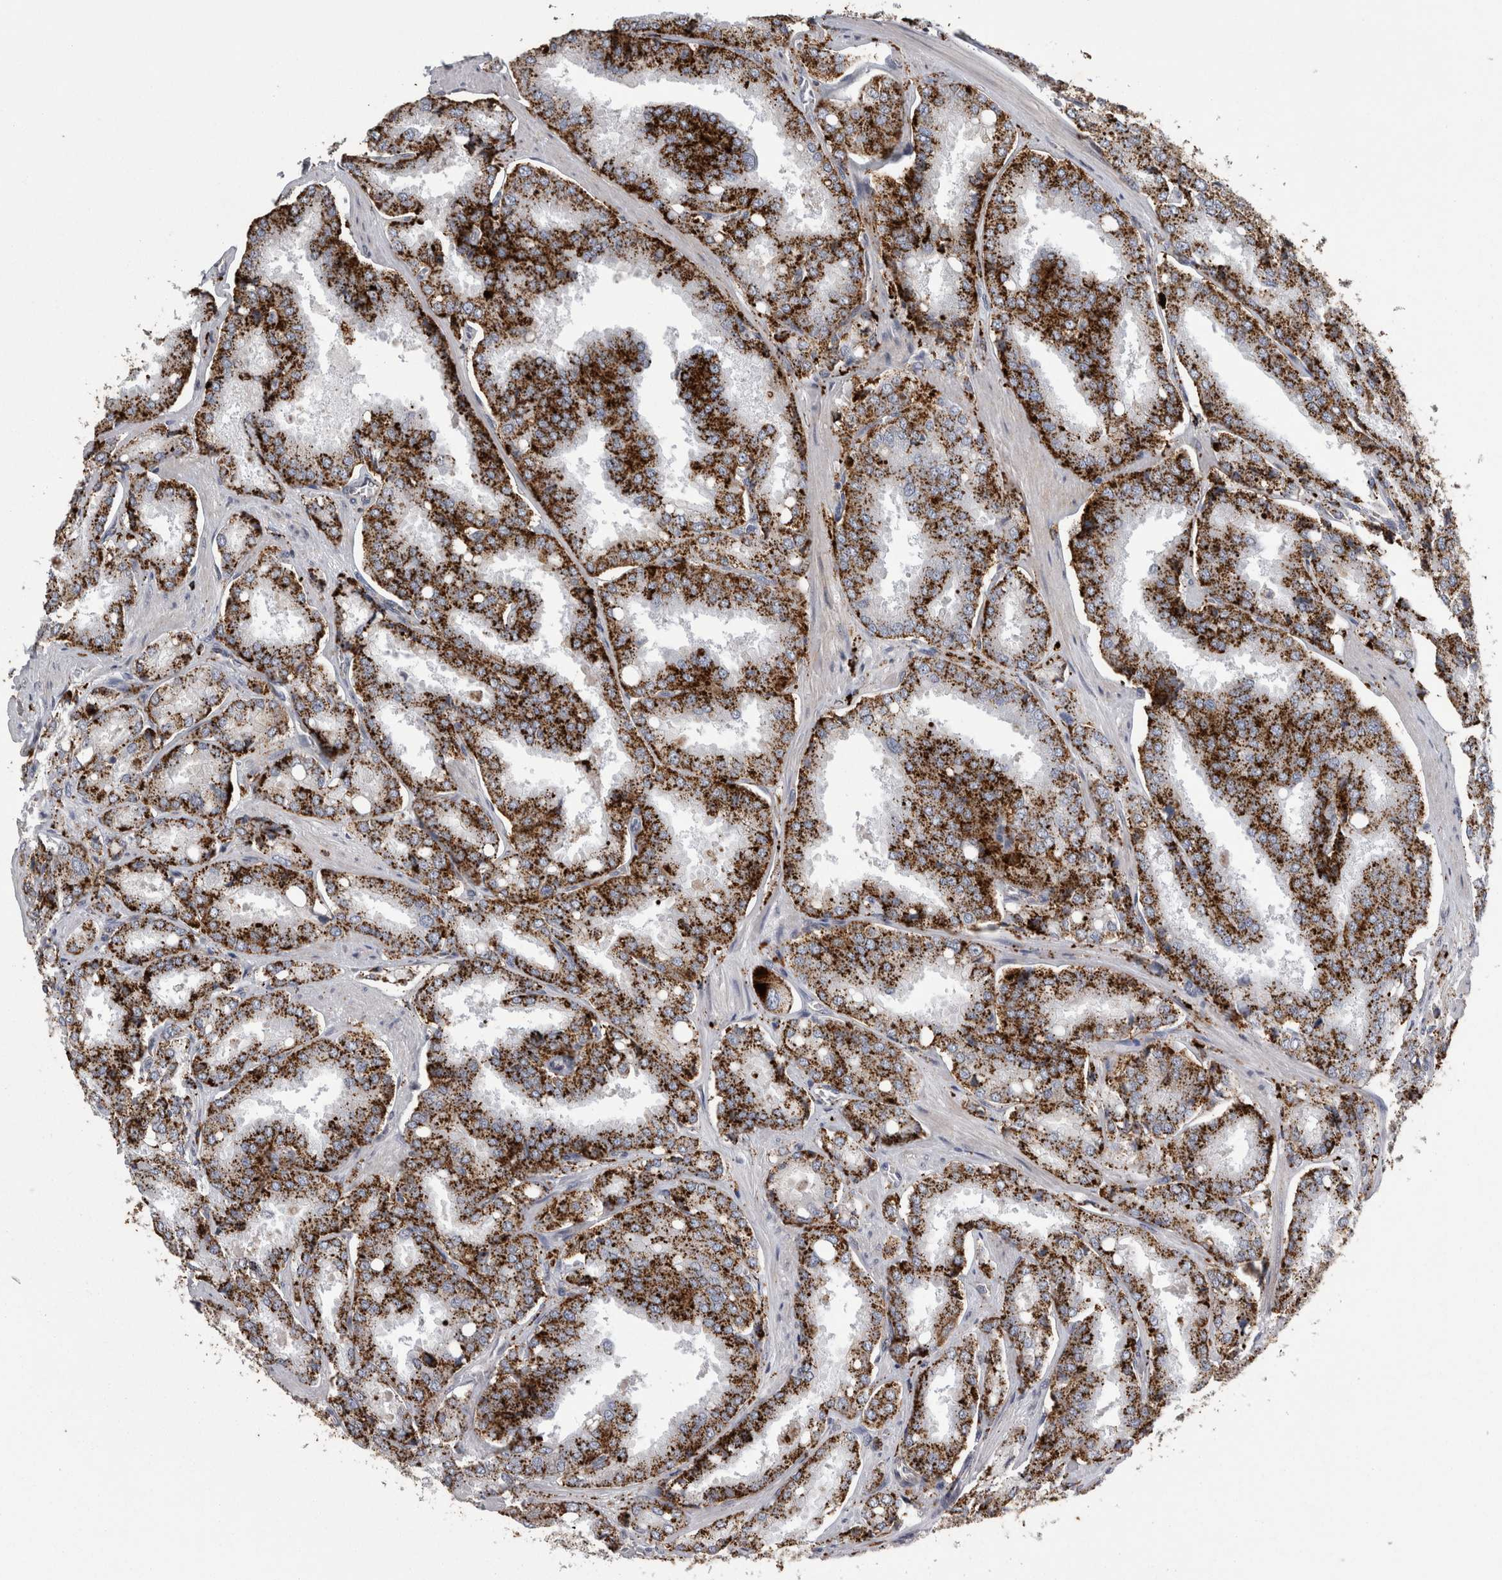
{"staining": {"intensity": "strong", "quantity": ">75%", "location": "cytoplasmic/membranous"}, "tissue": "prostate cancer", "cell_type": "Tumor cells", "image_type": "cancer", "snomed": [{"axis": "morphology", "description": "Adenocarcinoma, High grade"}, {"axis": "topography", "description": "Prostate"}], "caption": "High-power microscopy captured an immunohistochemistry (IHC) micrograph of prostate cancer, revealing strong cytoplasmic/membranous expression in approximately >75% of tumor cells.", "gene": "DPP7", "patient": {"sex": "male", "age": 50}}